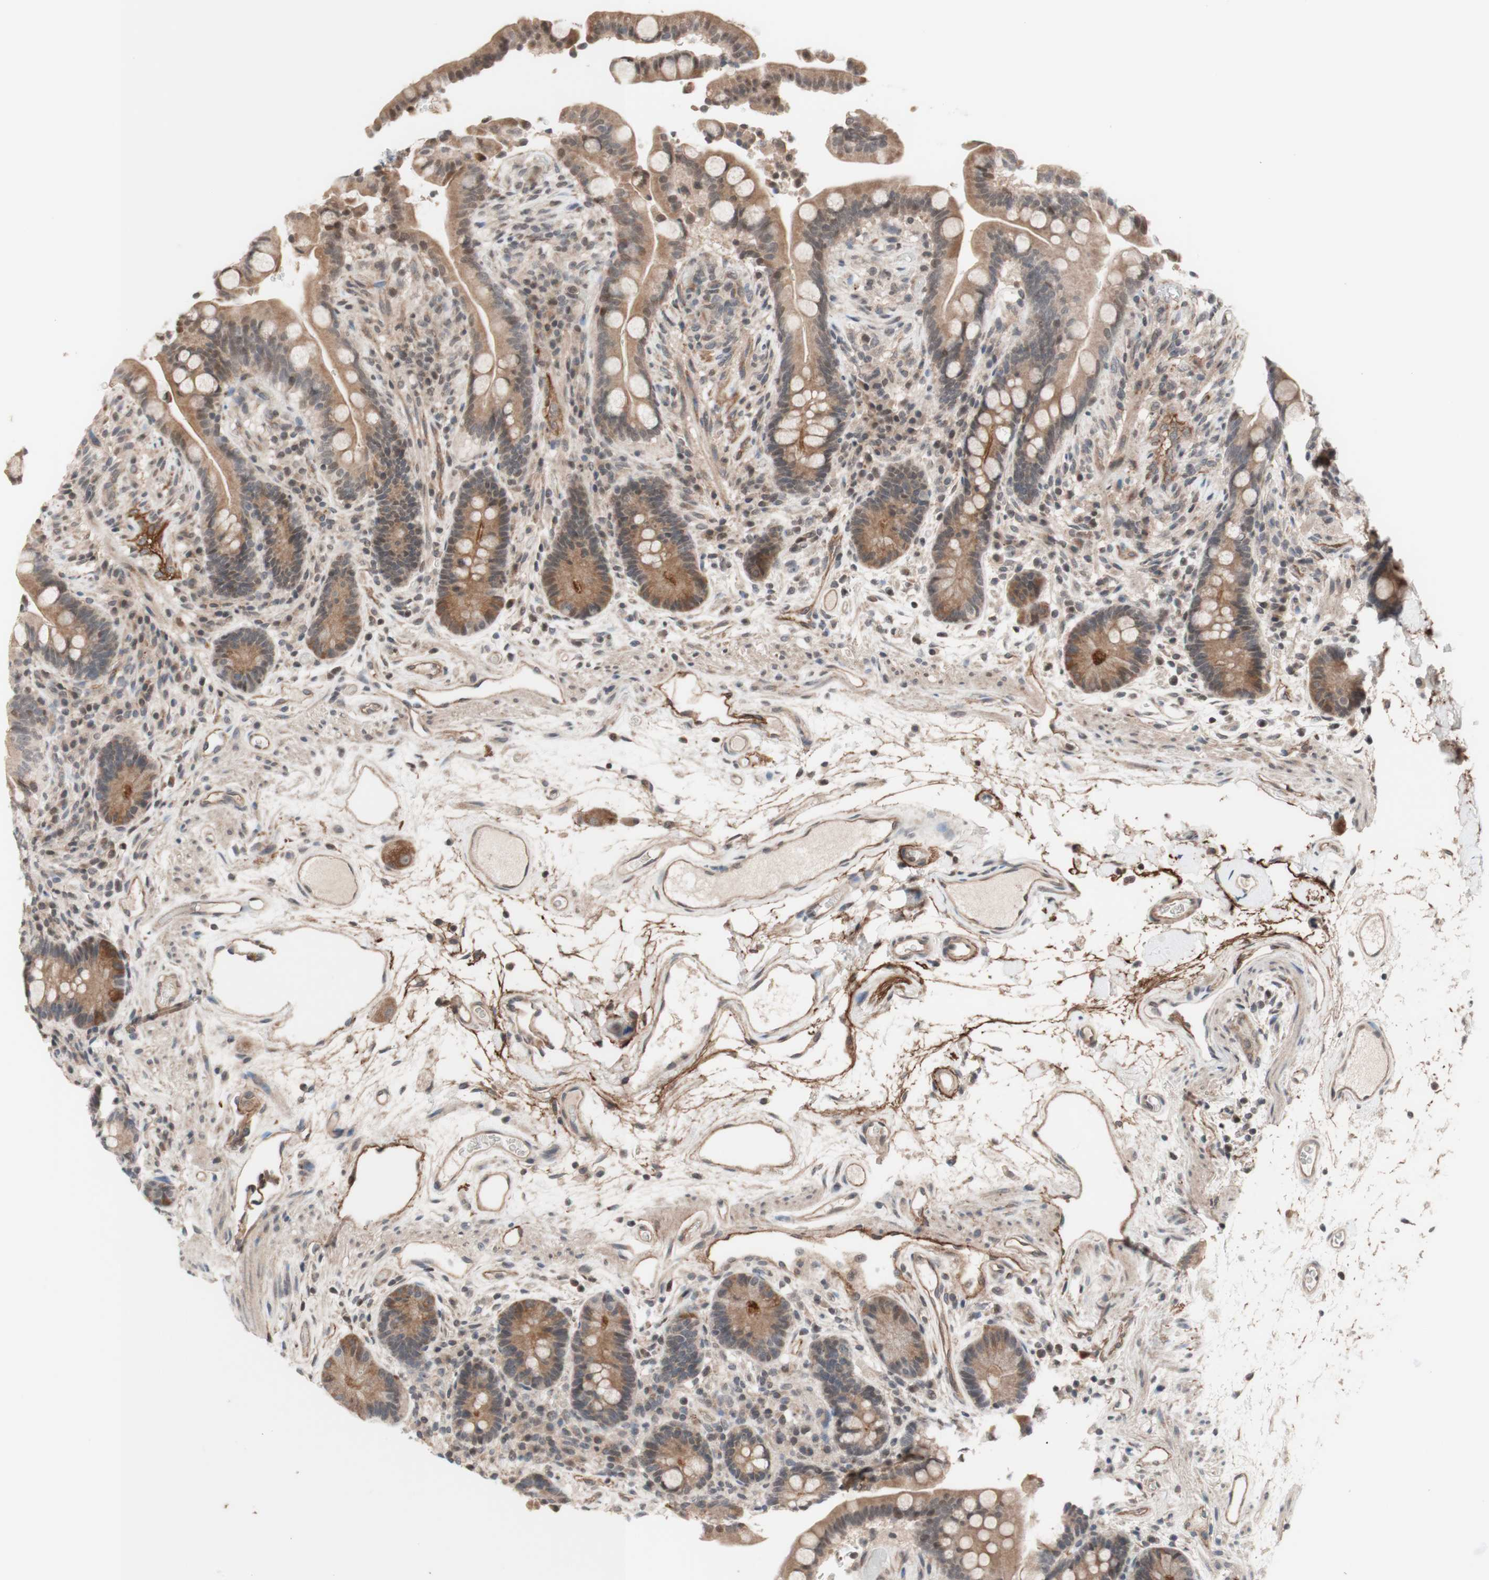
{"staining": {"intensity": "moderate", "quantity": ">75%", "location": "cytoplasmic/membranous"}, "tissue": "colon", "cell_type": "Endothelial cells", "image_type": "normal", "snomed": [{"axis": "morphology", "description": "Normal tissue, NOS"}, {"axis": "topography", "description": "Colon"}], "caption": "A medium amount of moderate cytoplasmic/membranous positivity is appreciated in about >75% of endothelial cells in benign colon.", "gene": "CD55", "patient": {"sex": "male", "age": 73}}